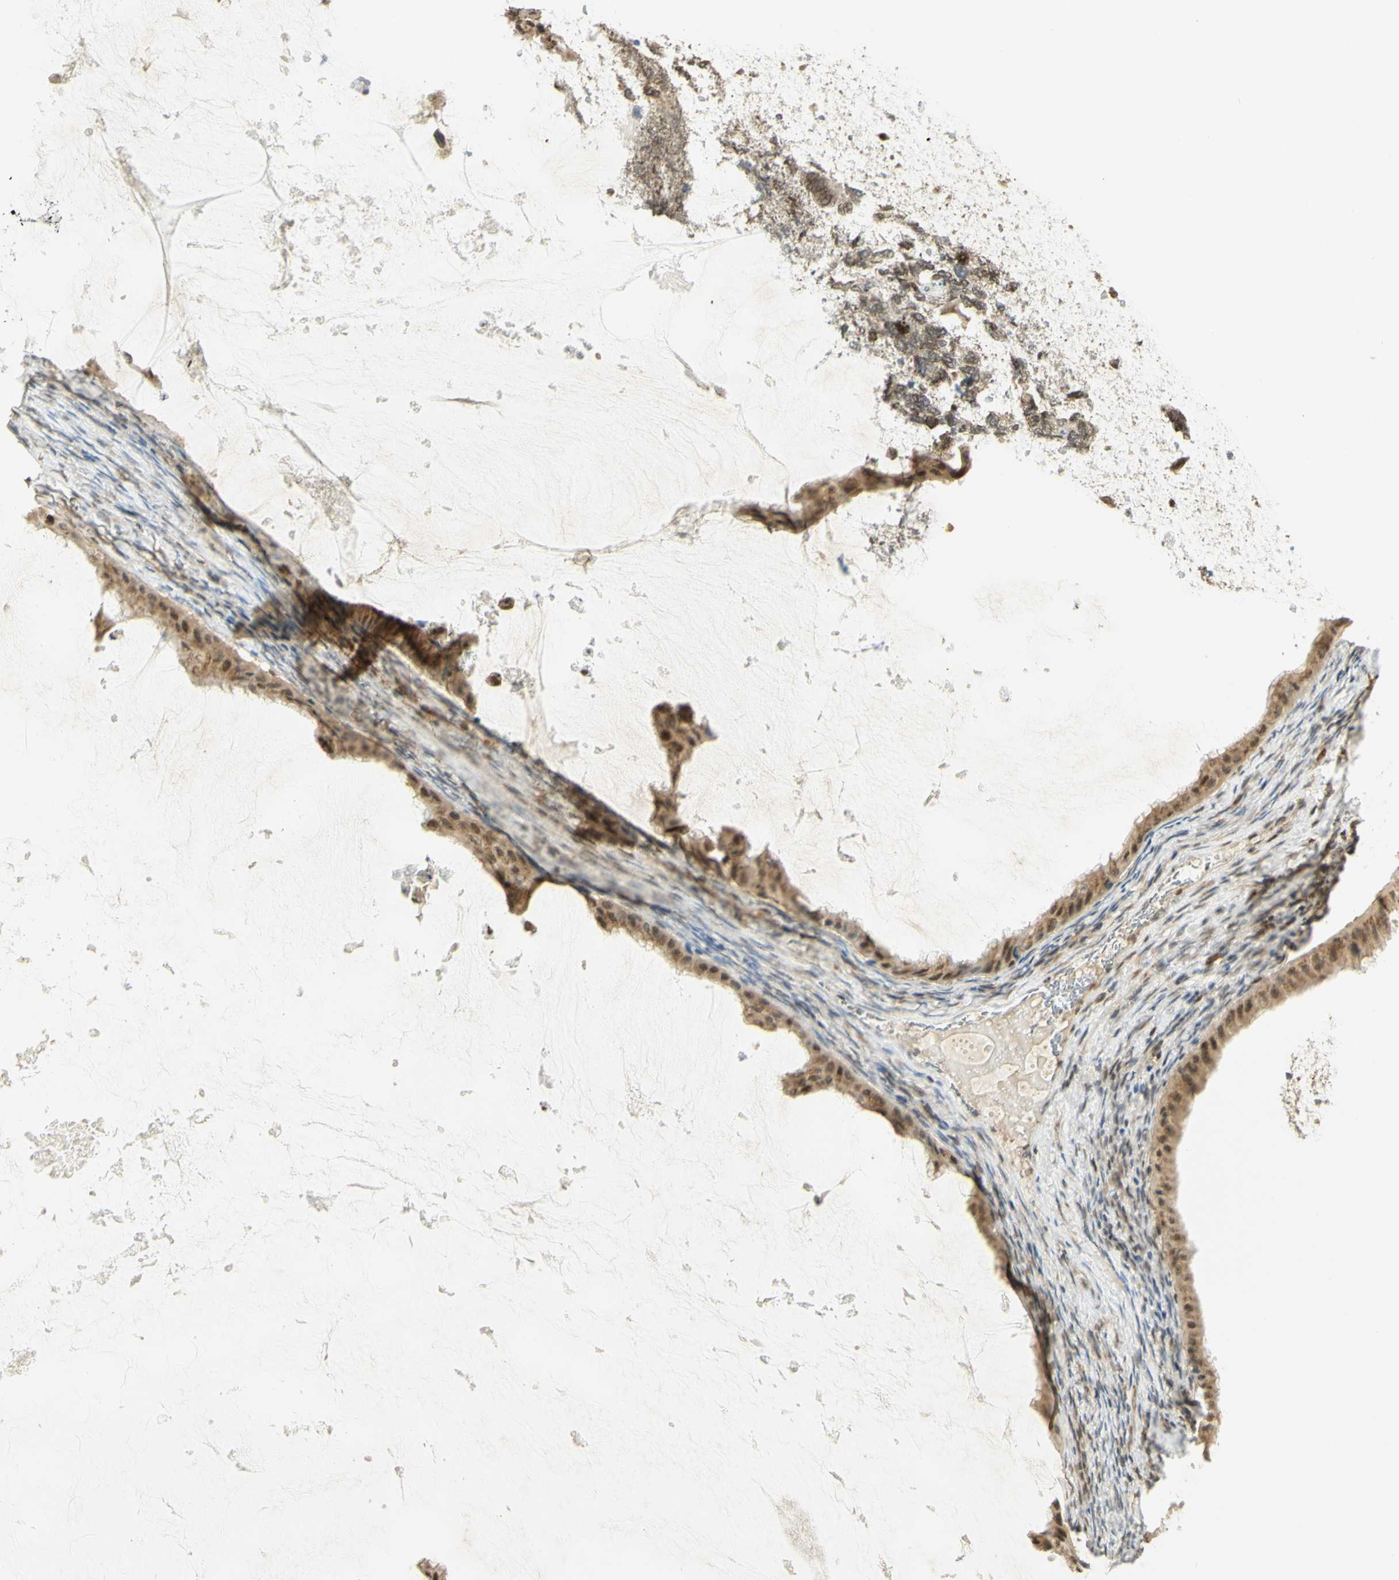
{"staining": {"intensity": "moderate", "quantity": ">75%", "location": "cytoplasmic/membranous,nuclear"}, "tissue": "ovarian cancer", "cell_type": "Tumor cells", "image_type": "cancer", "snomed": [{"axis": "morphology", "description": "Cystadenocarcinoma, mucinous, NOS"}, {"axis": "topography", "description": "Ovary"}], "caption": "Ovarian cancer (mucinous cystadenocarcinoma) stained with DAB immunohistochemistry (IHC) shows medium levels of moderate cytoplasmic/membranous and nuclear expression in about >75% of tumor cells. The staining was performed using DAB (3,3'-diaminobenzidine) to visualize the protein expression in brown, while the nuclei were stained in blue with hematoxylin (Magnification: 20x).", "gene": "KIF11", "patient": {"sex": "female", "age": 61}}